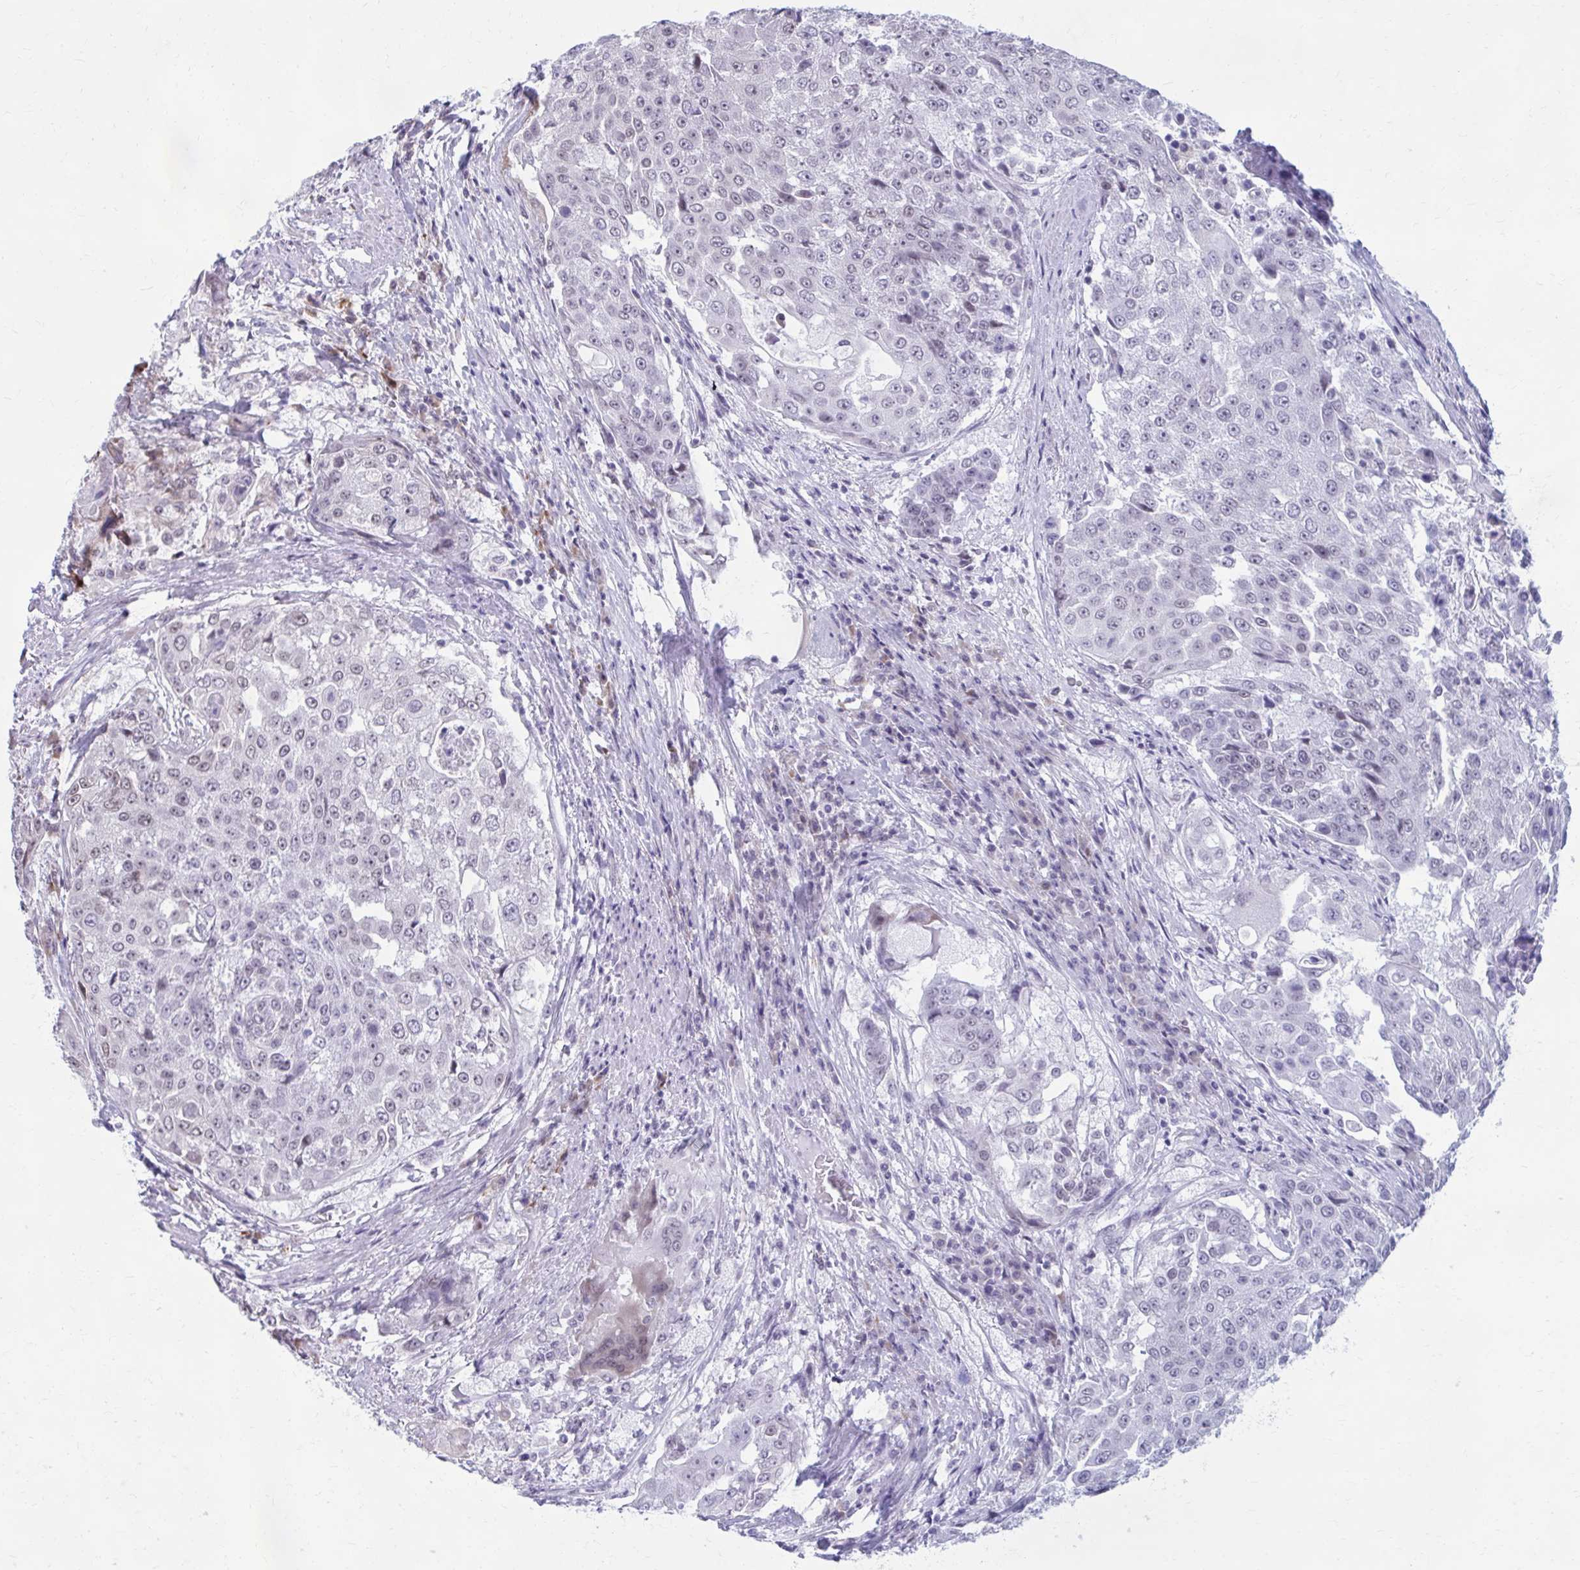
{"staining": {"intensity": "negative", "quantity": "none", "location": "none"}, "tissue": "urothelial cancer", "cell_type": "Tumor cells", "image_type": "cancer", "snomed": [{"axis": "morphology", "description": "Urothelial carcinoma, High grade"}, {"axis": "topography", "description": "Urinary bladder"}], "caption": "DAB (3,3'-diaminobenzidine) immunohistochemical staining of urothelial cancer displays no significant expression in tumor cells.", "gene": "PROSER1", "patient": {"sex": "female", "age": 63}}